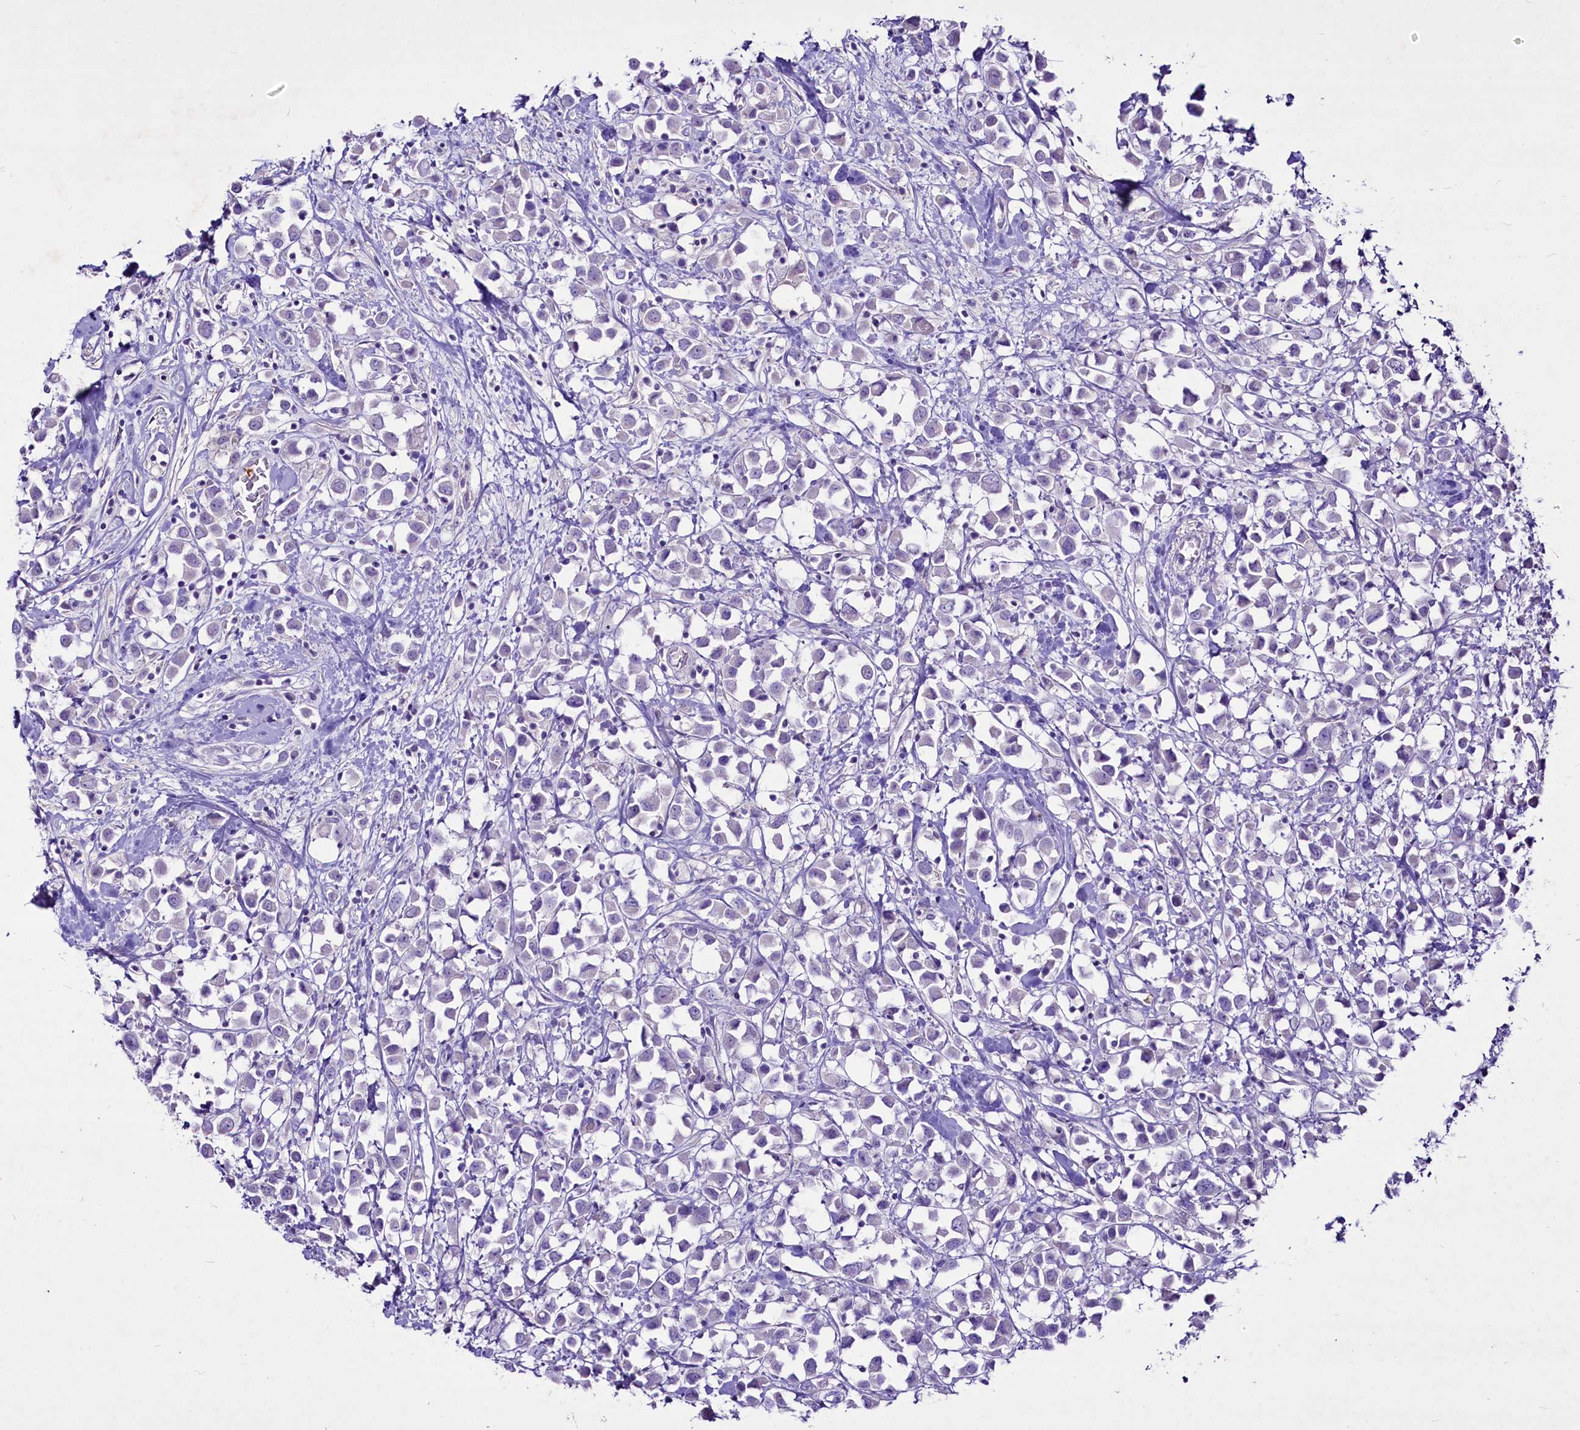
{"staining": {"intensity": "negative", "quantity": "none", "location": "none"}, "tissue": "breast cancer", "cell_type": "Tumor cells", "image_type": "cancer", "snomed": [{"axis": "morphology", "description": "Duct carcinoma"}, {"axis": "topography", "description": "Breast"}], "caption": "Human breast cancer stained for a protein using IHC exhibits no expression in tumor cells.", "gene": "FAM209B", "patient": {"sex": "female", "age": 61}}